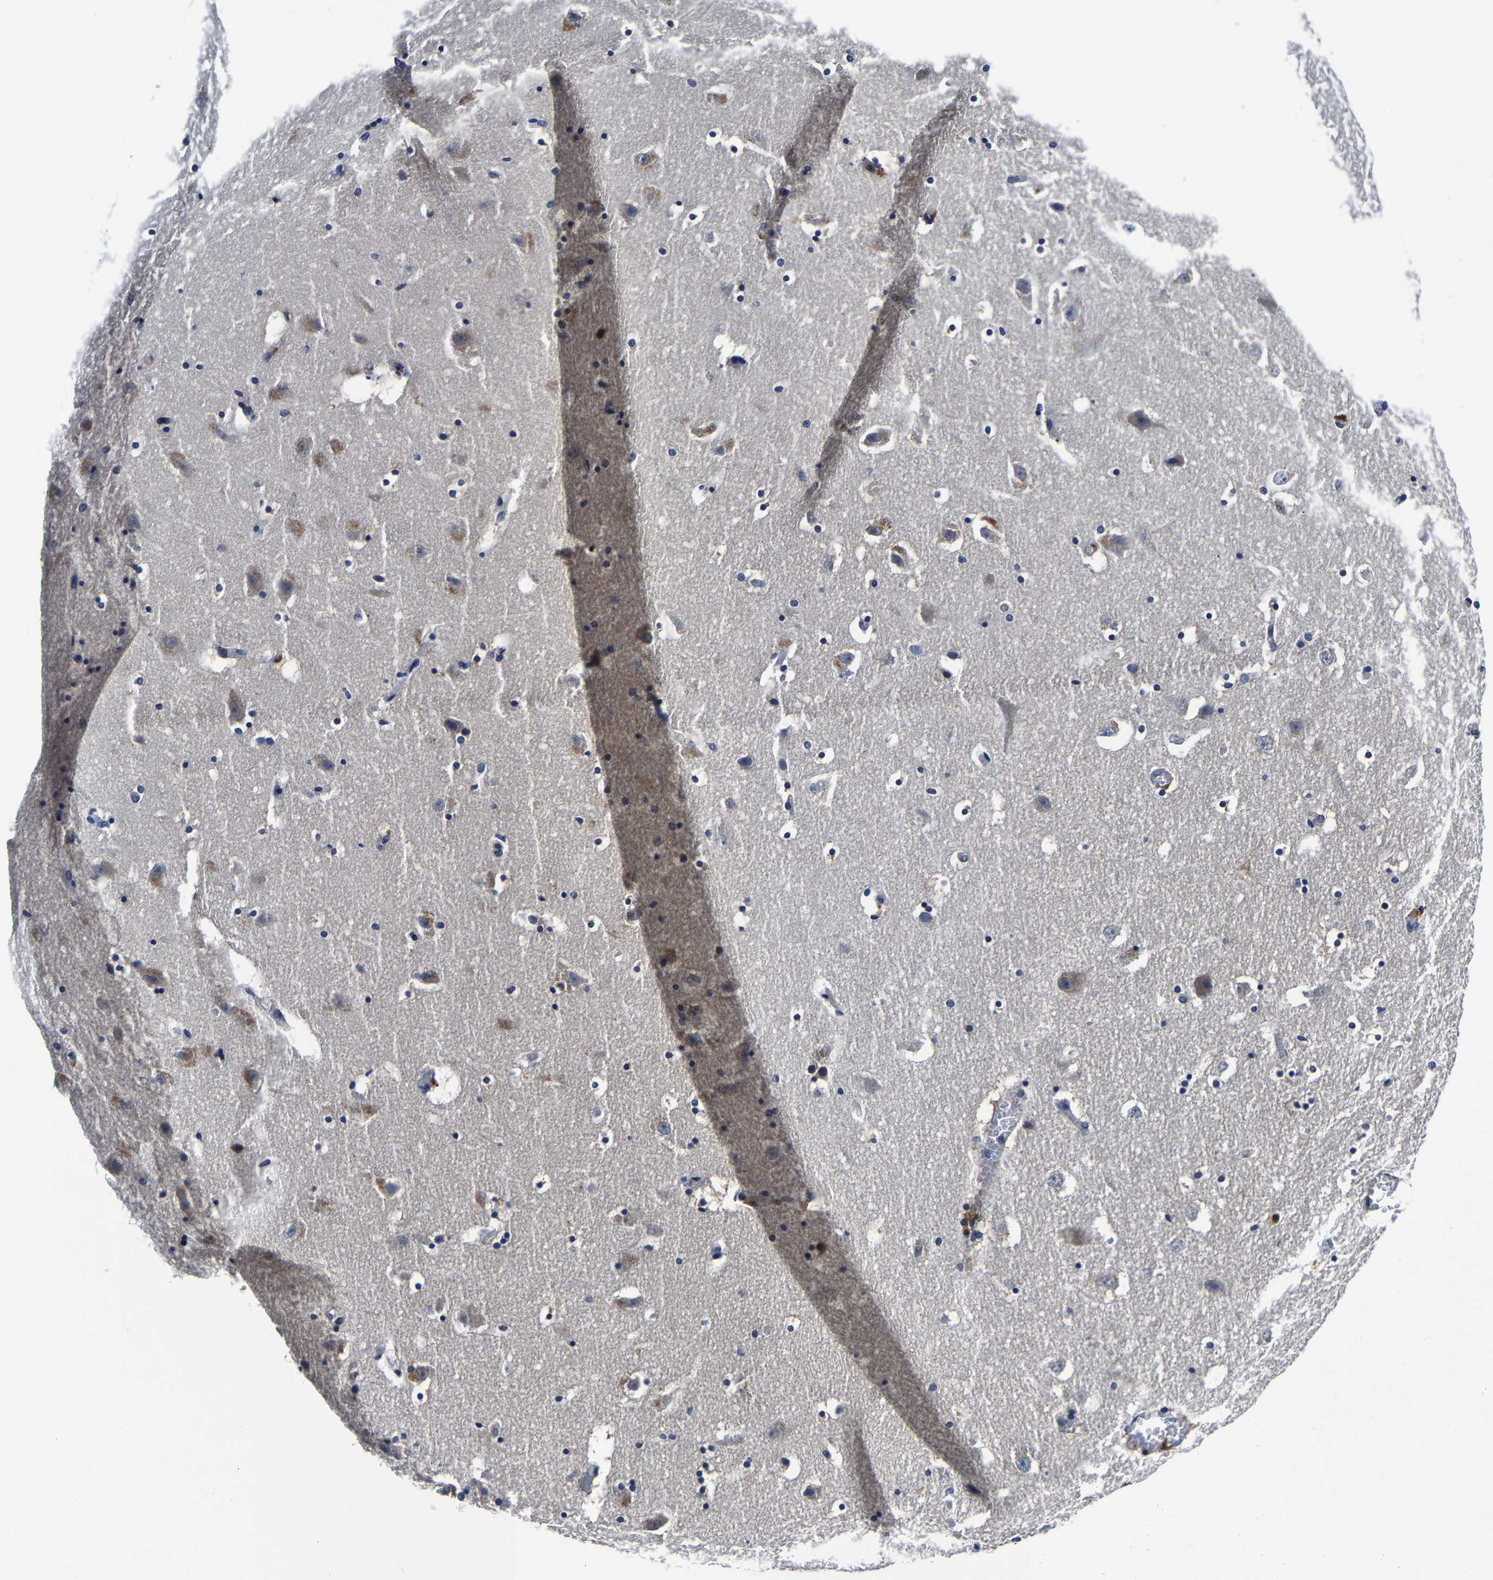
{"staining": {"intensity": "weak", "quantity": "<25%", "location": "cytoplasmic/membranous"}, "tissue": "hippocampus", "cell_type": "Glial cells", "image_type": "normal", "snomed": [{"axis": "morphology", "description": "Normal tissue, NOS"}, {"axis": "topography", "description": "Hippocampus"}], "caption": "Hippocampus was stained to show a protein in brown. There is no significant positivity in glial cells. (Brightfield microscopy of DAB immunohistochemistry at high magnification).", "gene": "PSPH", "patient": {"sex": "male", "age": 45}}